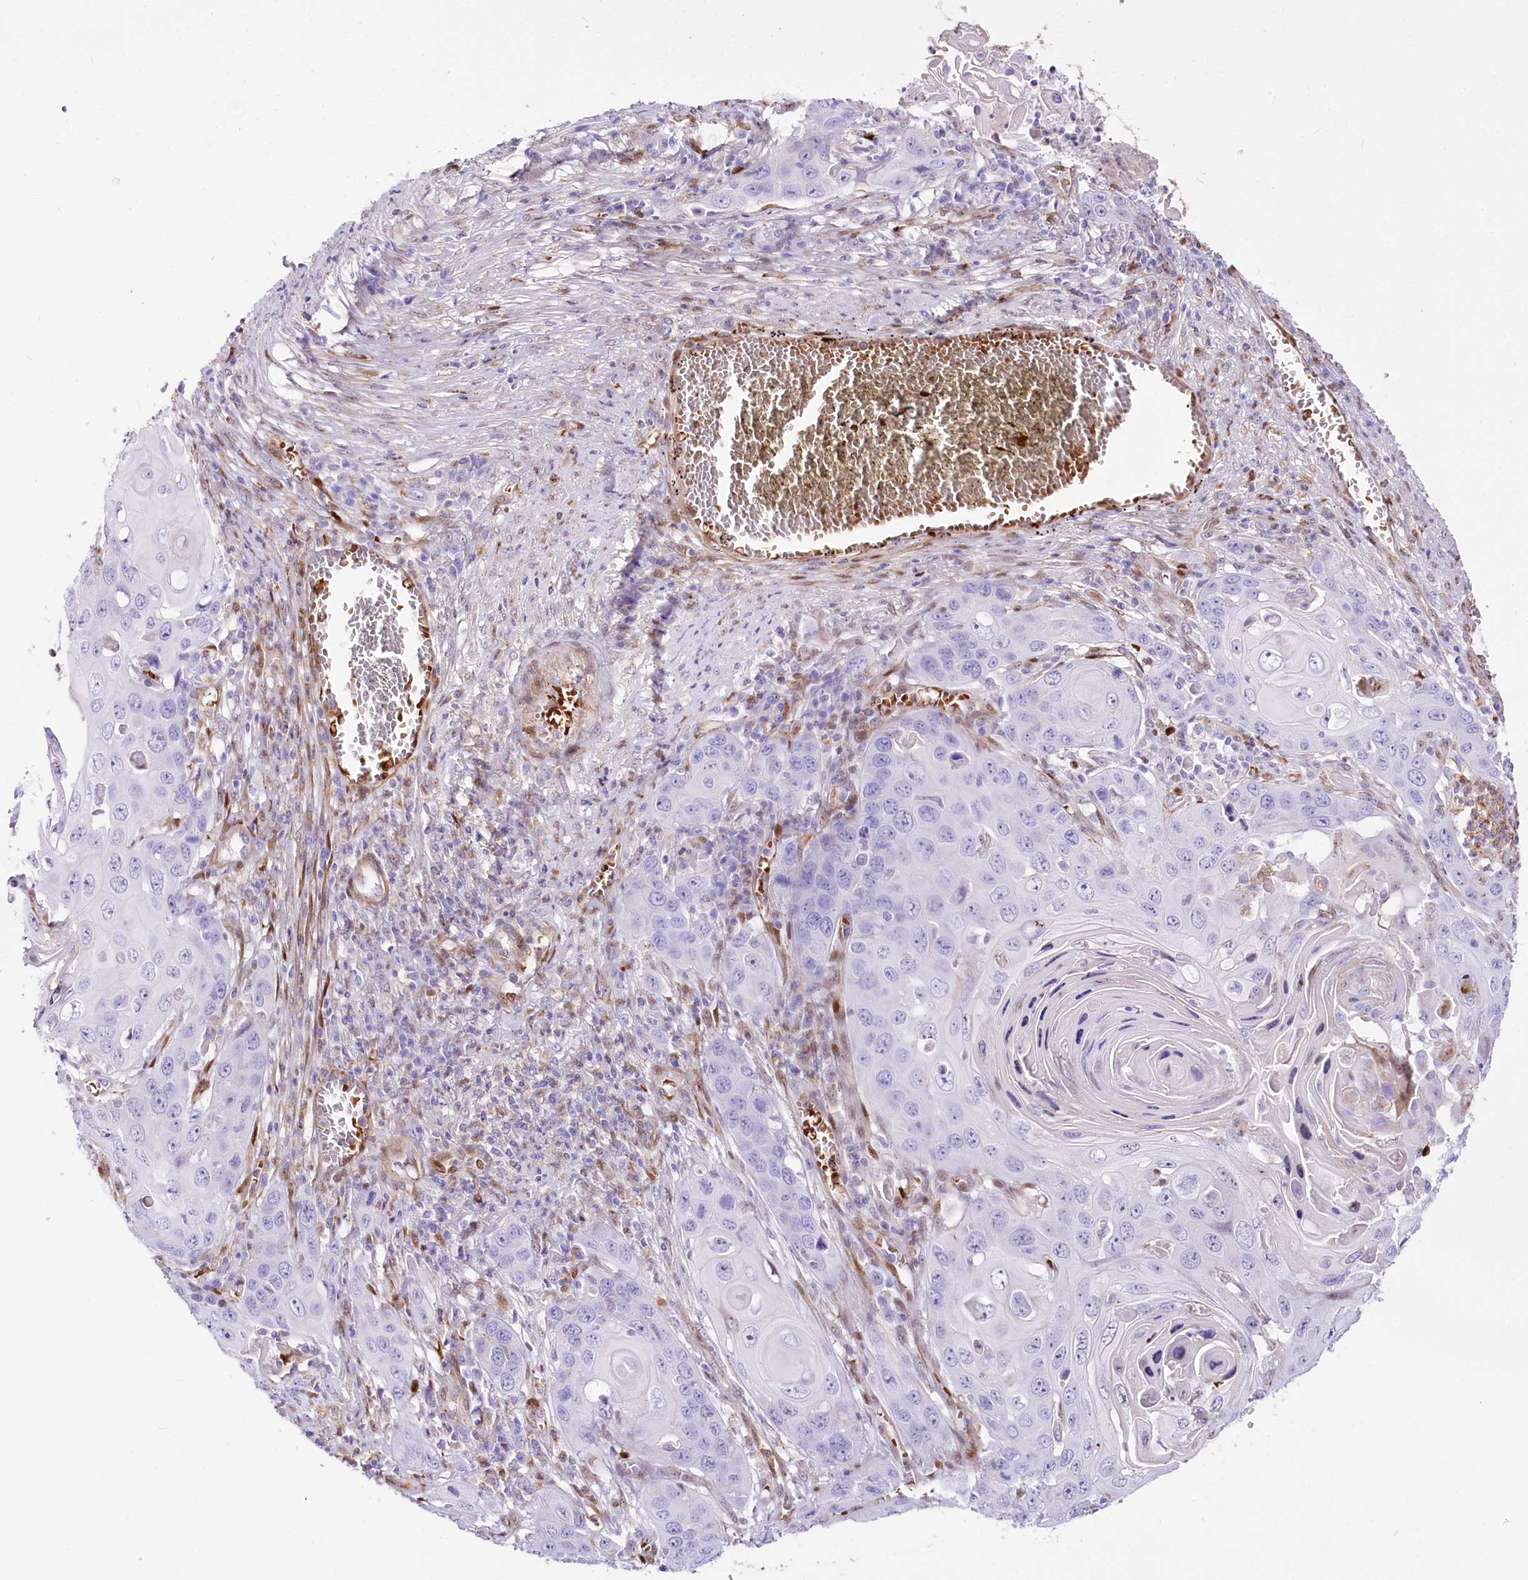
{"staining": {"intensity": "negative", "quantity": "none", "location": "none"}, "tissue": "skin cancer", "cell_type": "Tumor cells", "image_type": "cancer", "snomed": [{"axis": "morphology", "description": "Squamous cell carcinoma, NOS"}, {"axis": "topography", "description": "Skin"}], "caption": "Micrograph shows no protein positivity in tumor cells of skin cancer tissue.", "gene": "PTMS", "patient": {"sex": "male", "age": 55}}